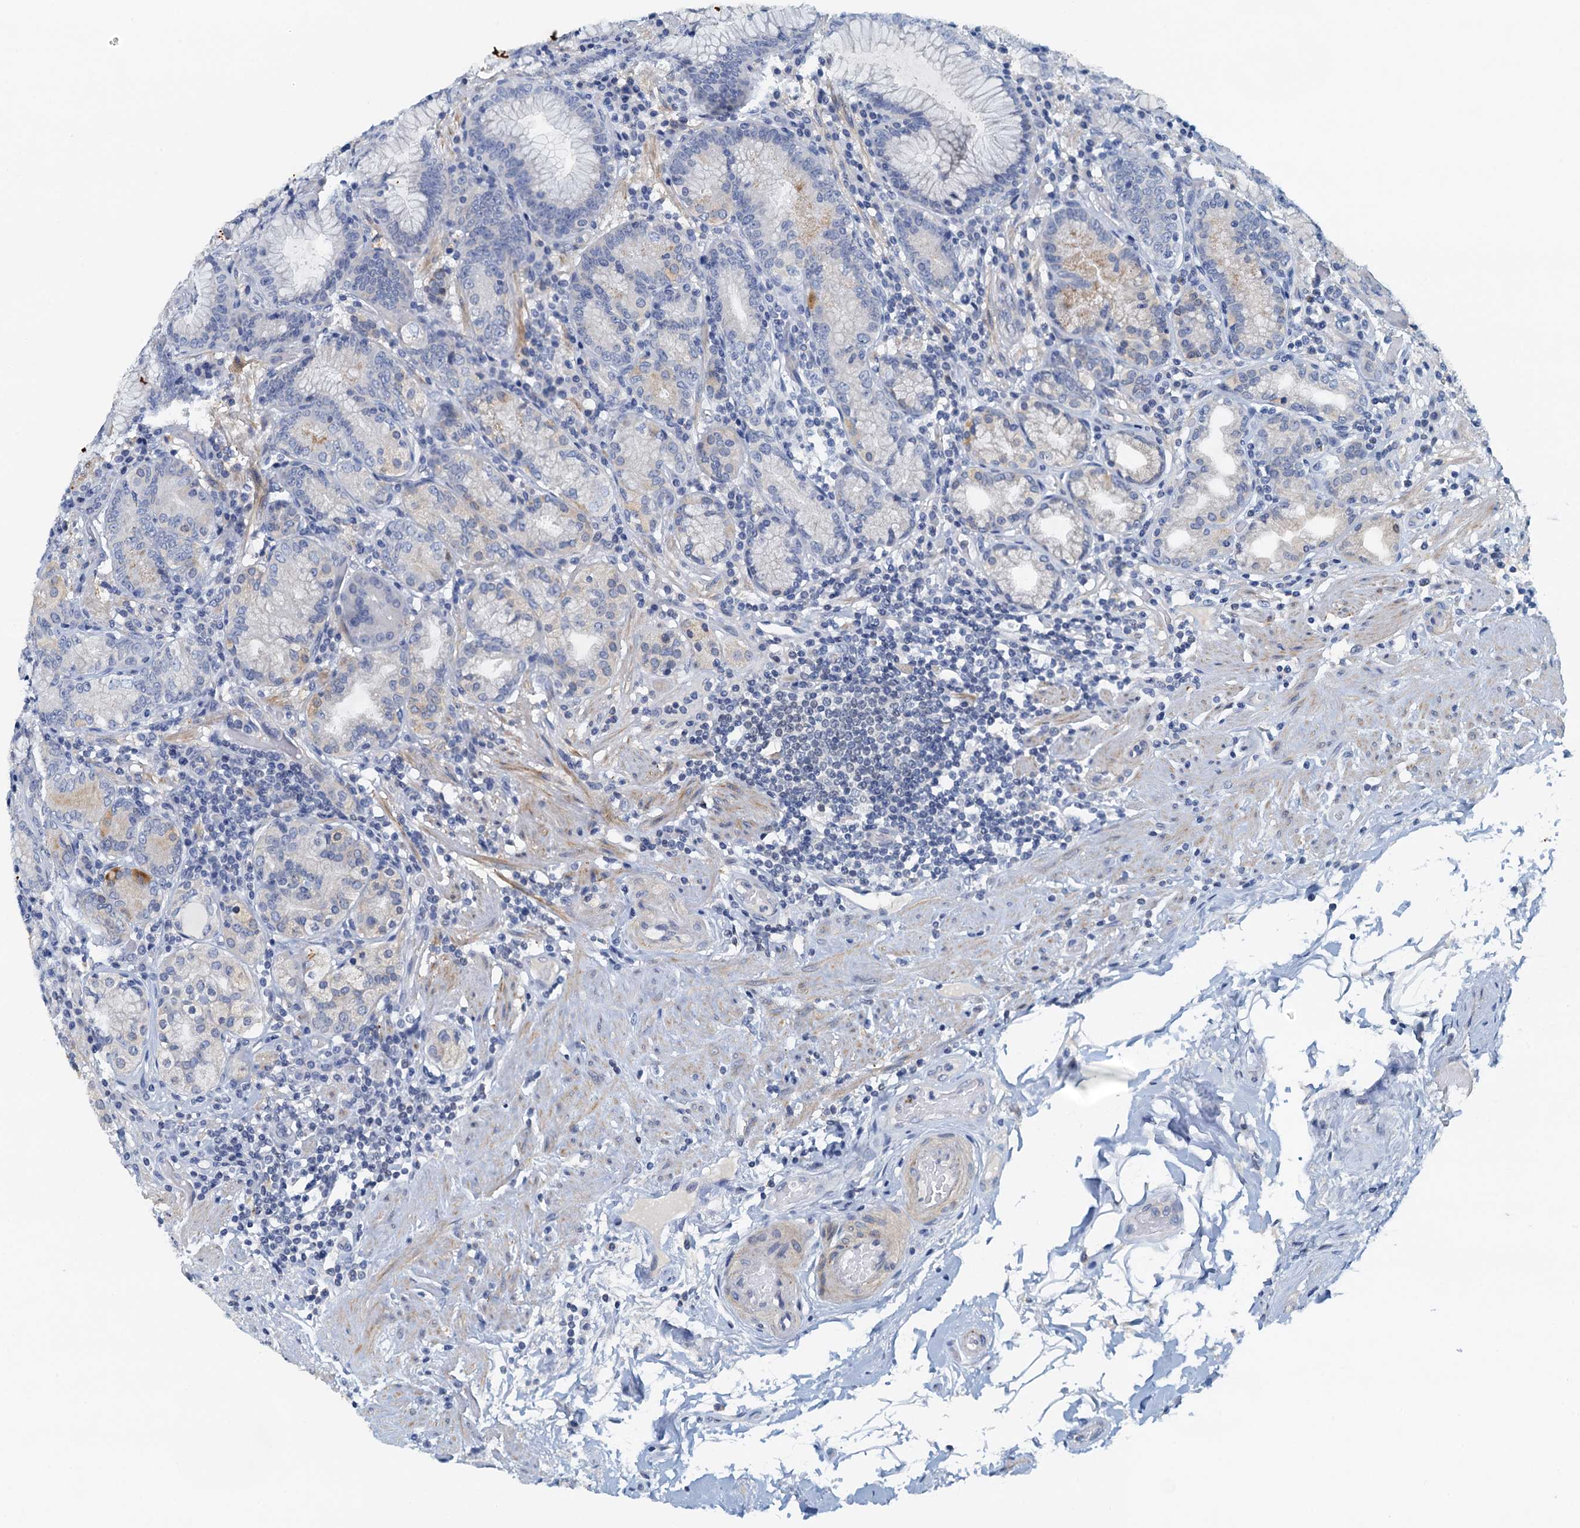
{"staining": {"intensity": "weak", "quantity": "<25%", "location": "cytoplasmic/membranous"}, "tissue": "stomach", "cell_type": "Glandular cells", "image_type": "normal", "snomed": [{"axis": "morphology", "description": "Normal tissue, NOS"}, {"axis": "topography", "description": "Stomach, upper"}, {"axis": "topography", "description": "Stomach, lower"}], "caption": "An image of human stomach is negative for staining in glandular cells. Nuclei are stained in blue.", "gene": "DTD1", "patient": {"sex": "female", "age": 76}}